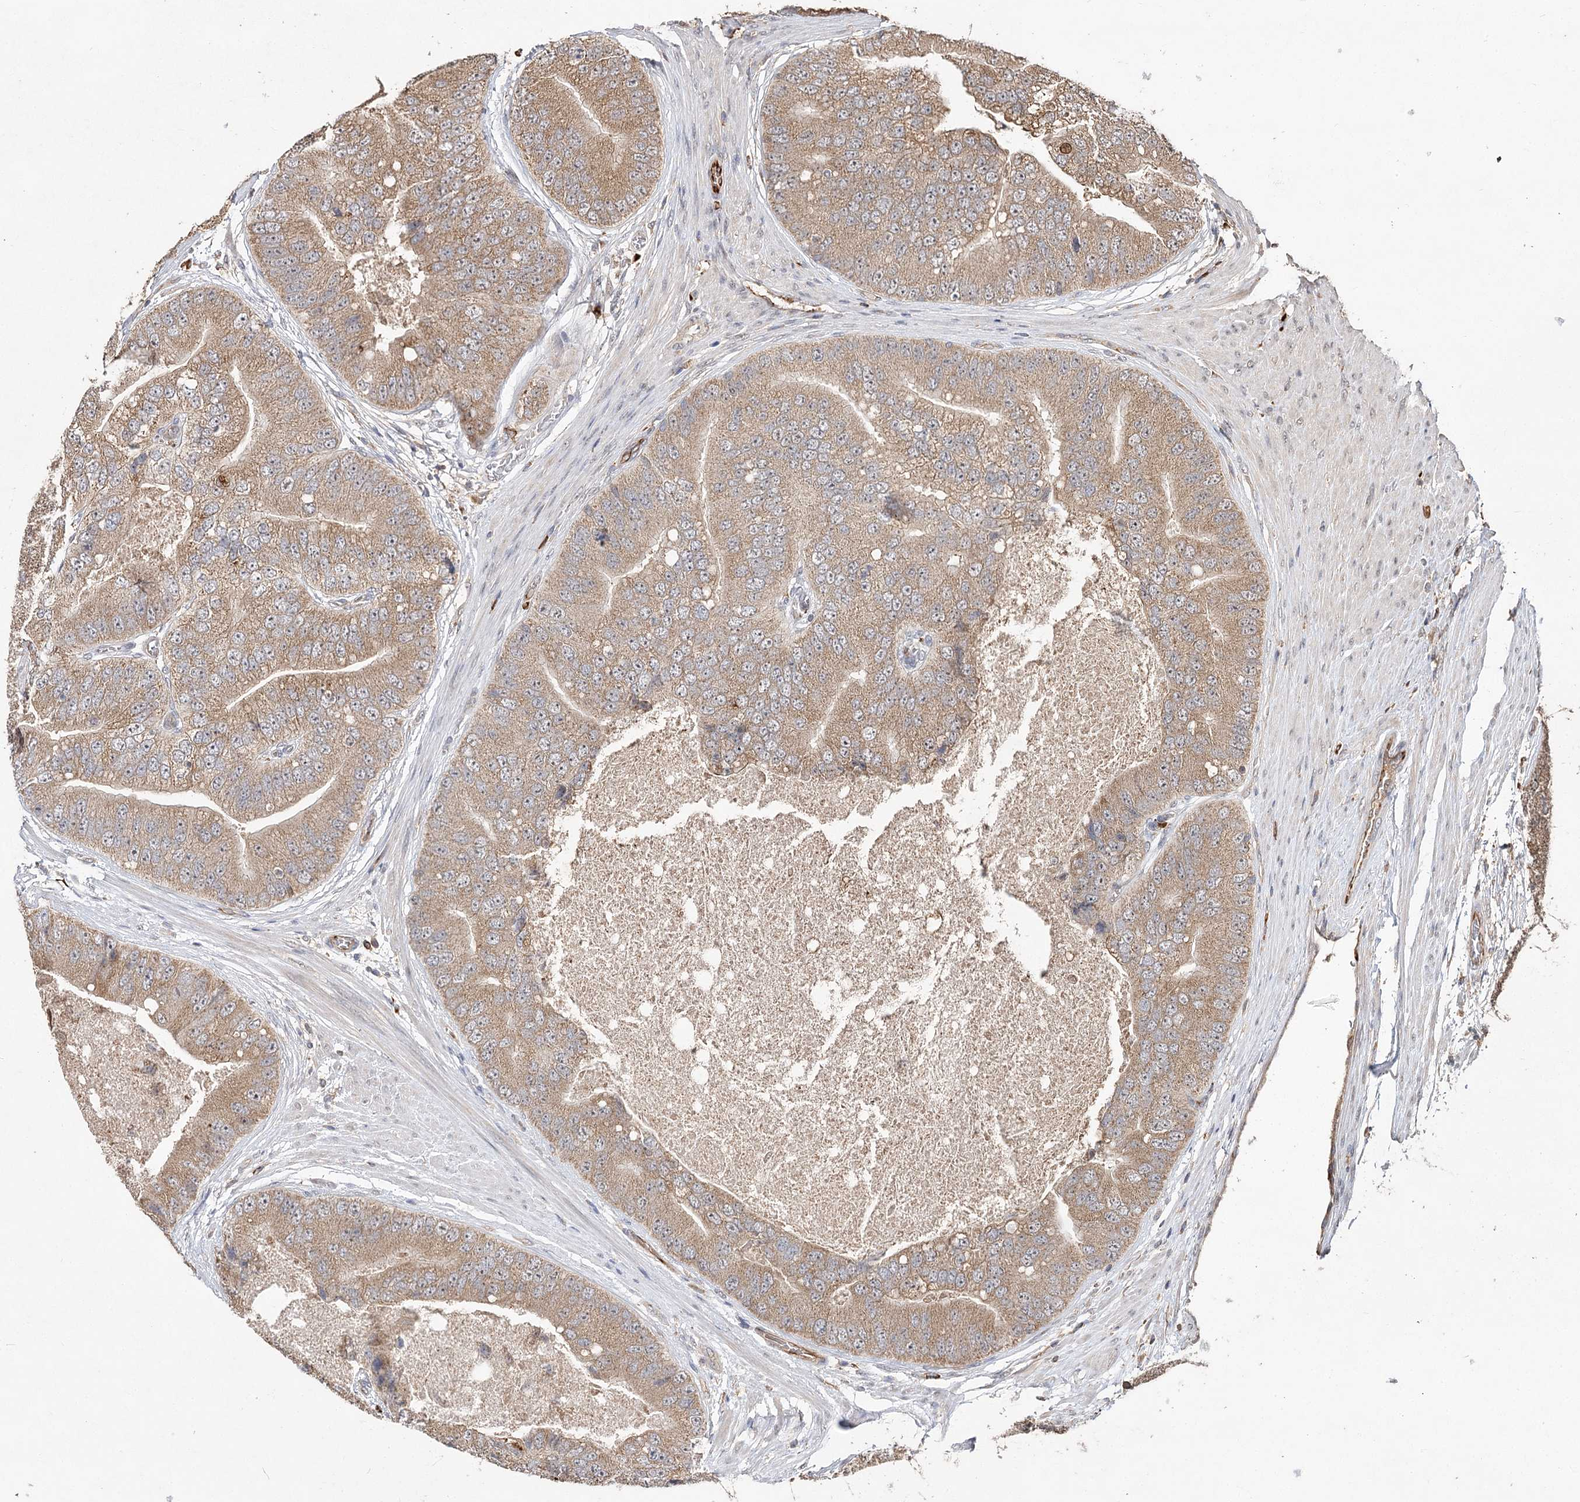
{"staining": {"intensity": "moderate", "quantity": ">75%", "location": "cytoplasmic/membranous"}, "tissue": "prostate cancer", "cell_type": "Tumor cells", "image_type": "cancer", "snomed": [{"axis": "morphology", "description": "Adenocarcinoma, High grade"}, {"axis": "topography", "description": "Prostate"}], "caption": "Protein staining by immunohistochemistry displays moderate cytoplasmic/membranous positivity in about >75% of tumor cells in prostate cancer.", "gene": "DMXL1", "patient": {"sex": "male", "age": 70}}